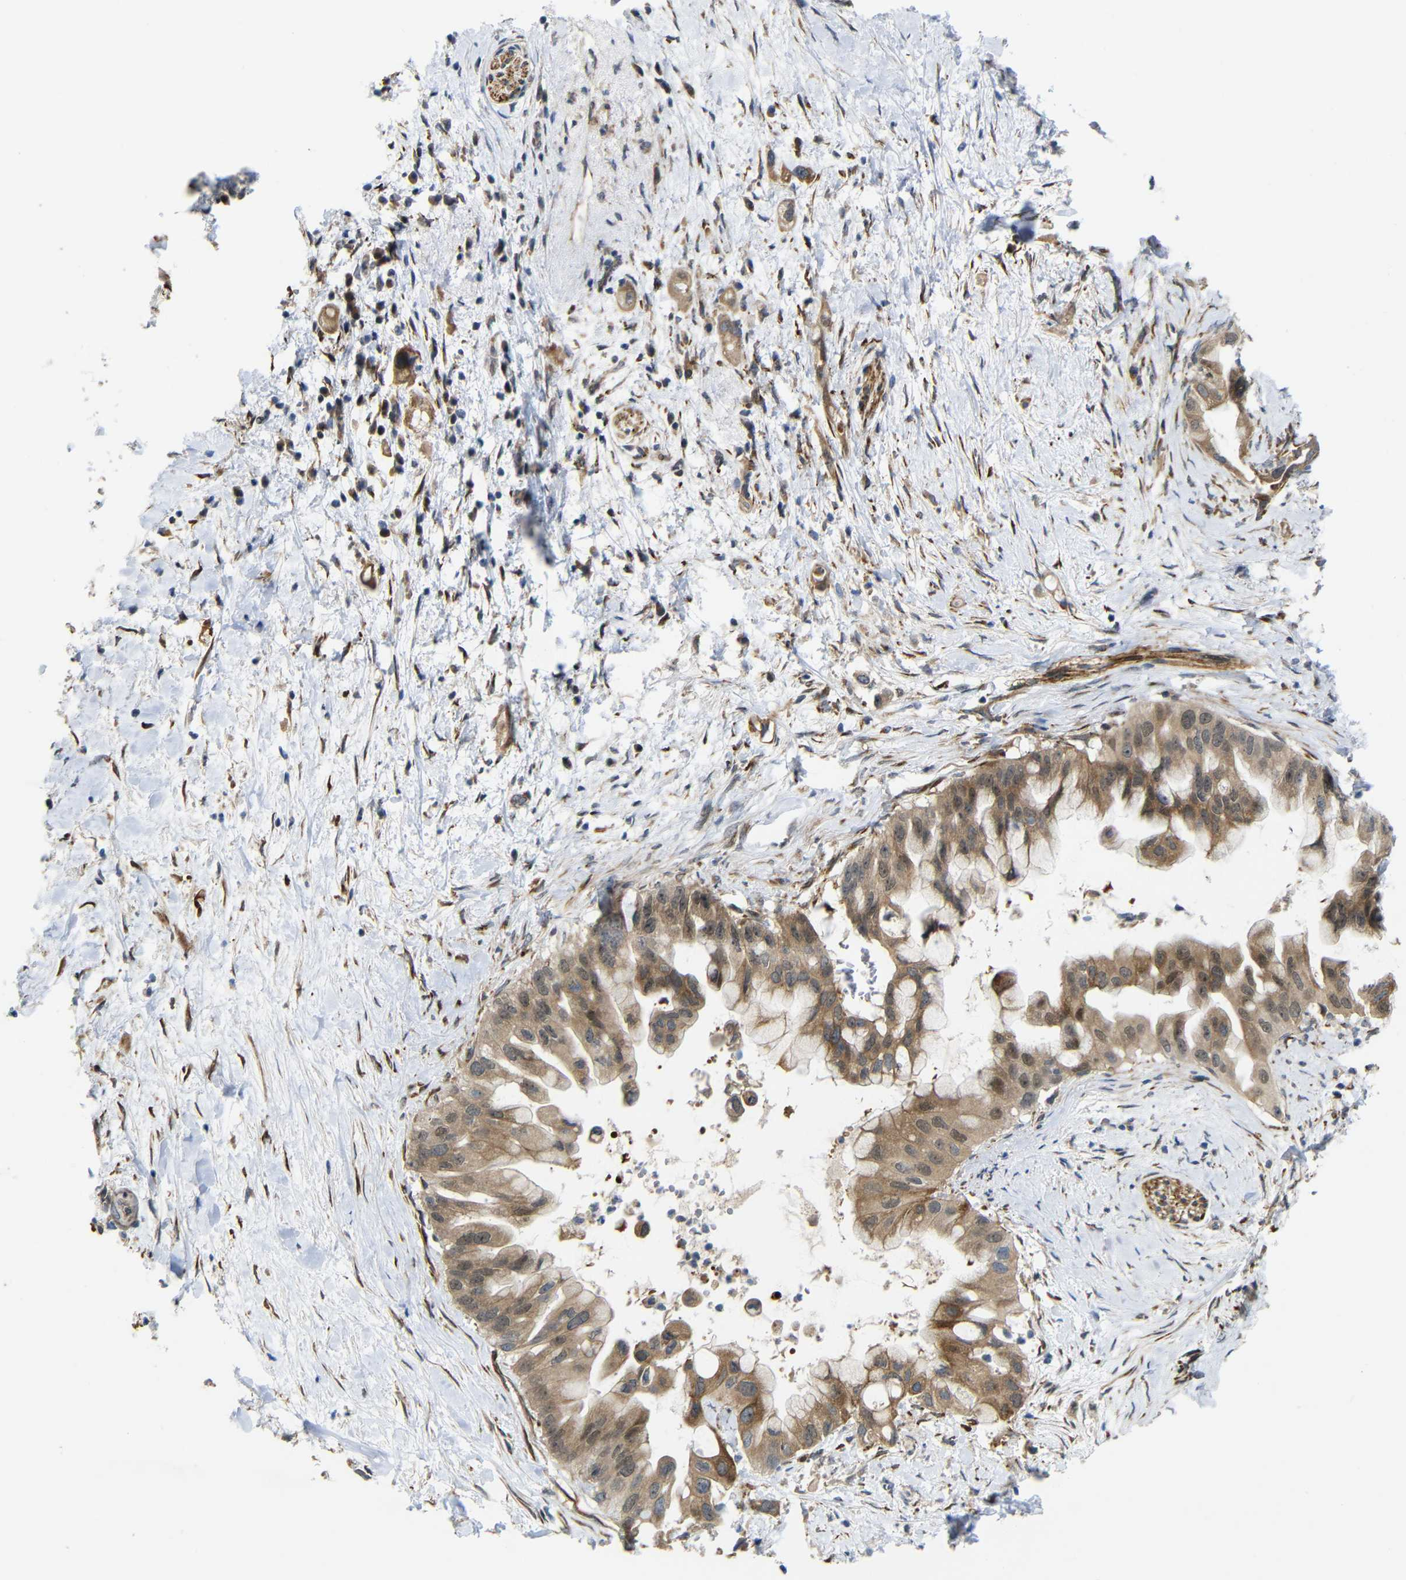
{"staining": {"intensity": "moderate", "quantity": ">75%", "location": "cytoplasmic/membranous"}, "tissue": "pancreatic cancer", "cell_type": "Tumor cells", "image_type": "cancer", "snomed": [{"axis": "morphology", "description": "Adenocarcinoma, NOS"}, {"axis": "topography", "description": "Pancreas"}], "caption": "Immunohistochemistry (IHC) image of human adenocarcinoma (pancreatic) stained for a protein (brown), which reveals medium levels of moderate cytoplasmic/membranous positivity in approximately >75% of tumor cells.", "gene": "P3H2", "patient": {"sex": "male", "age": 55}}